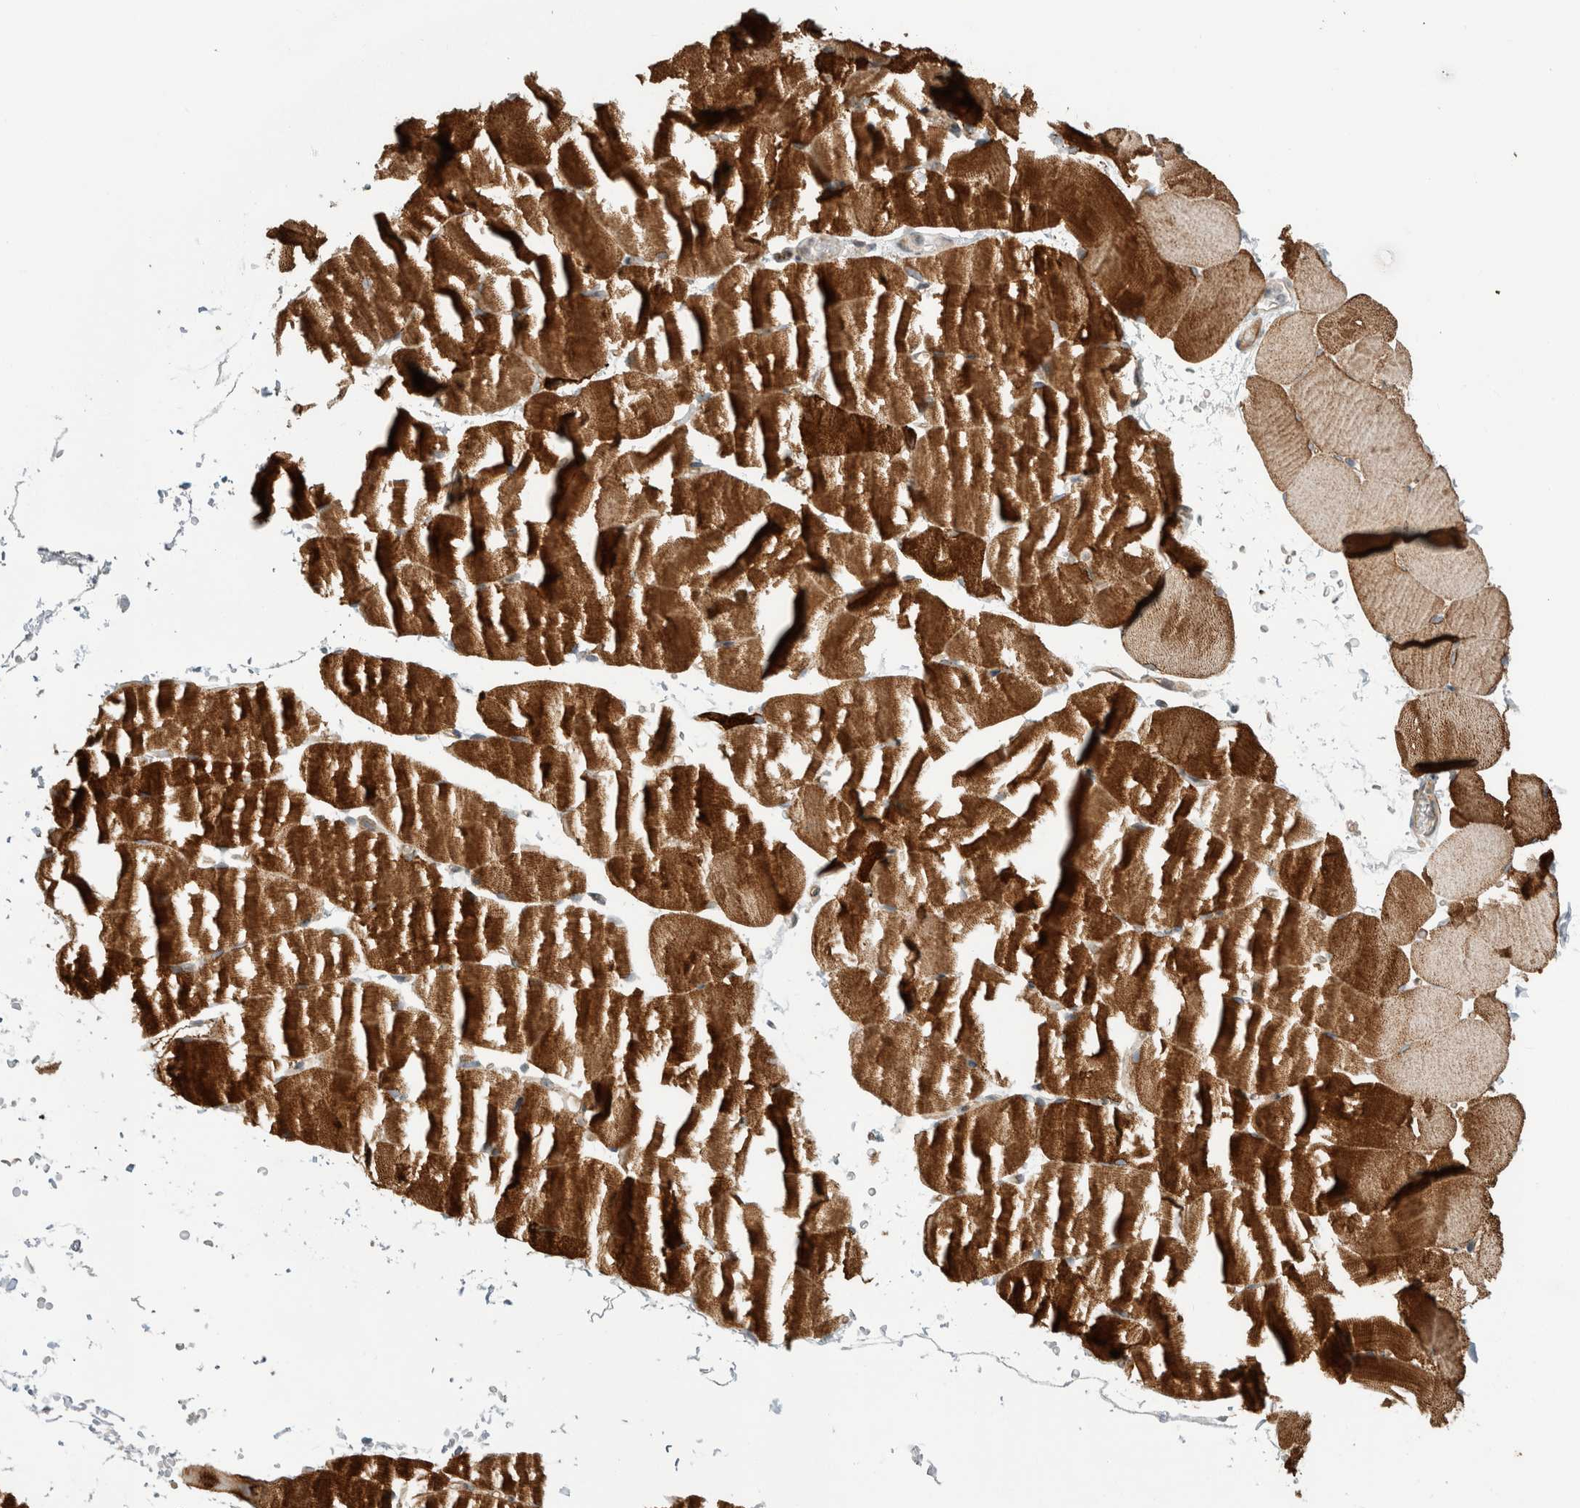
{"staining": {"intensity": "strong", "quantity": ">75%", "location": "cytoplasmic/membranous"}, "tissue": "skeletal muscle", "cell_type": "Myocytes", "image_type": "normal", "snomed": [{"axis": "morphology", "description": "Normal tissue, NOS"}, {"axis": "topography", "description": "Skeletal muscle"}, {"axis": "topography", "description": "Parathyroid gland"}], "caption": "Immunohistochemical staining of unremarkable human skeletal muscle shows >75% levels of strong cytoplasmic/membranous protein positivity in approximately >75% of myocytes.", "gene": "KPNA5", "patient": {"sex": "female", "age": 37}}